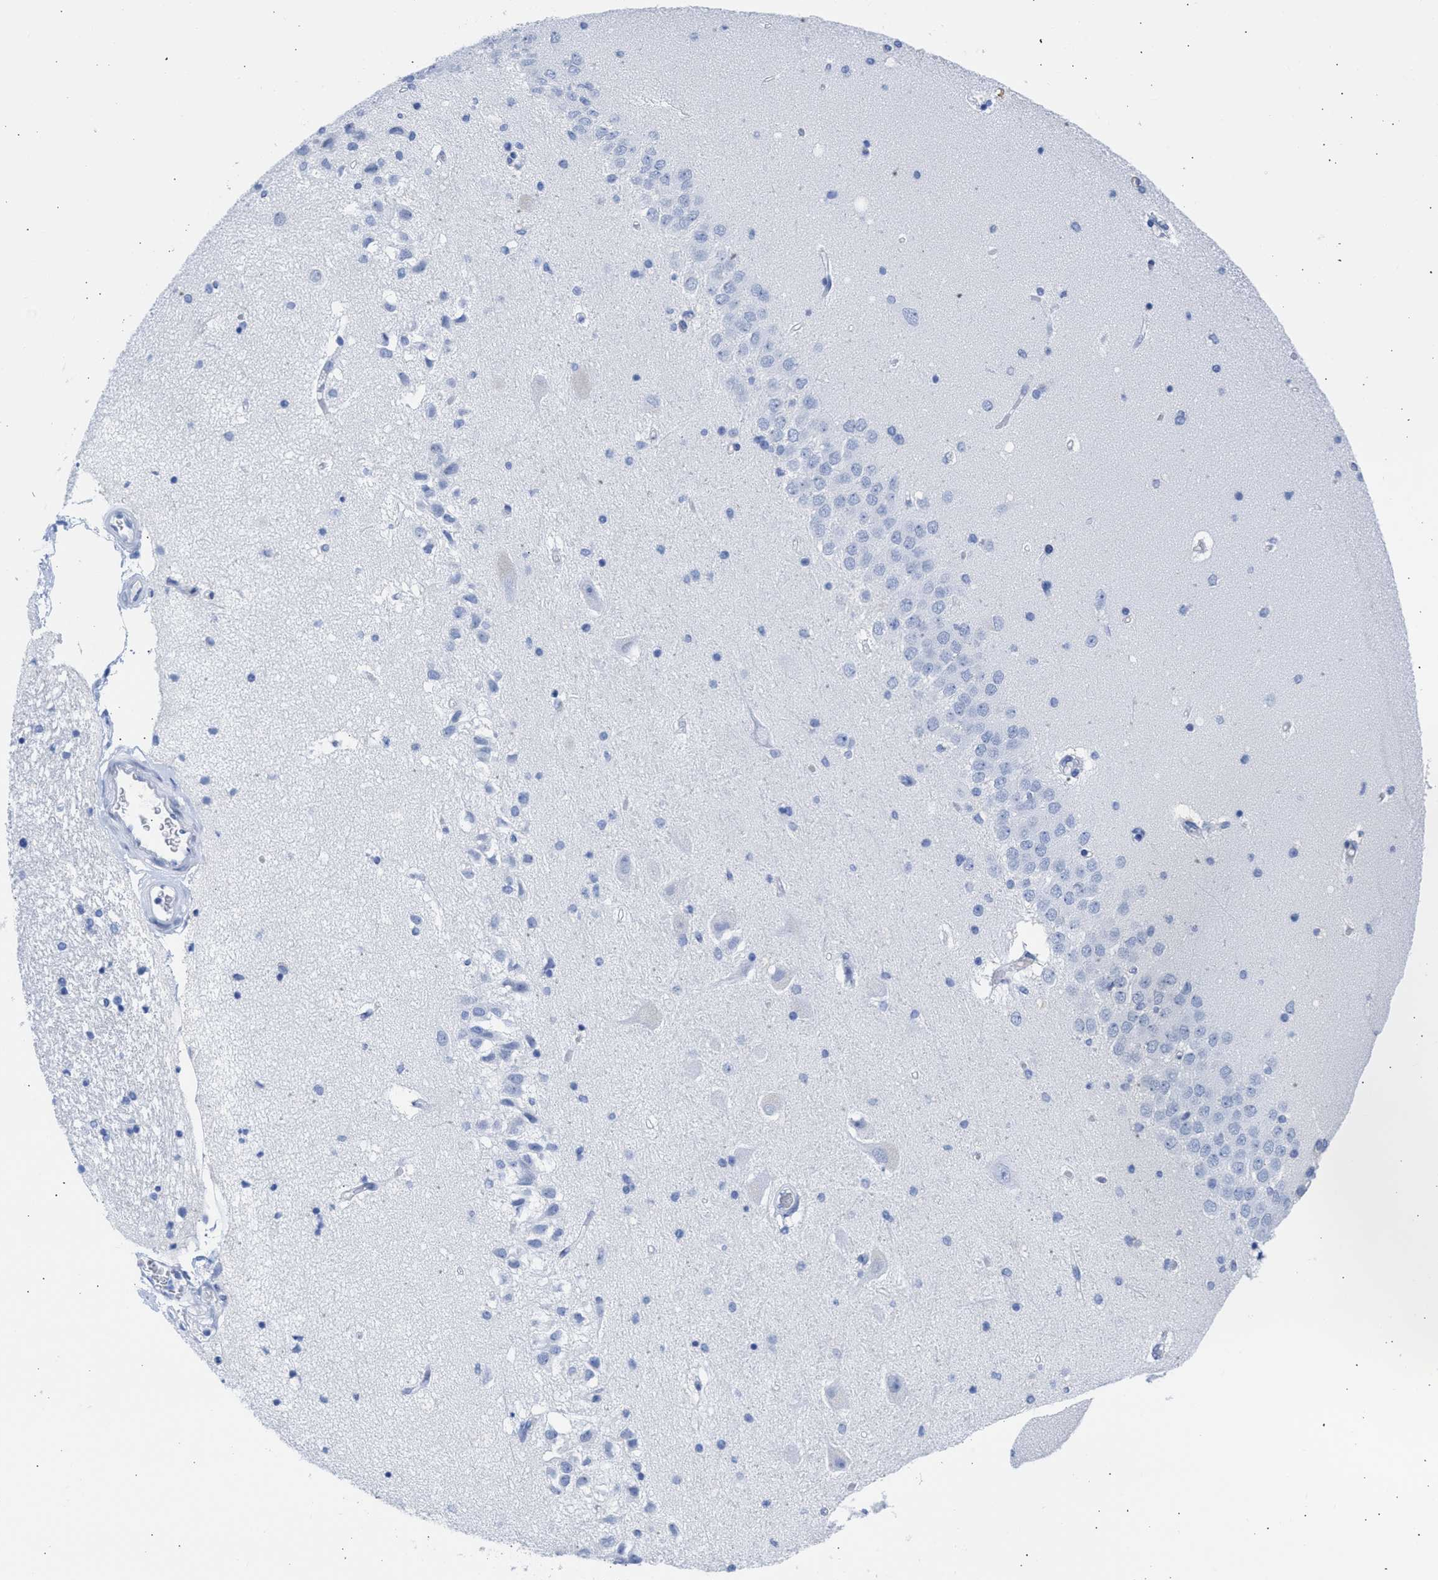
{"staining": {"intensity": "negative", "quantity": "none", "location": "none"}, "tissue": "hippocampus", "cell_type": "Glial cells", "image_type": "normal", "snomed": [{"axis": "morphology", "description": "Normal tissue, NOS"}, {"axis": "topography", "description": "Hippocampus"}], "caption": "Immunohistochemistry micrograph of unremarkable hippocampus: human hippocampus stained with DAB shows no significant protein expression in glial cells. Nuclei are stained in blue.", "gene": "RSPH1", "patient": {"sex": "female", "age": 54}}